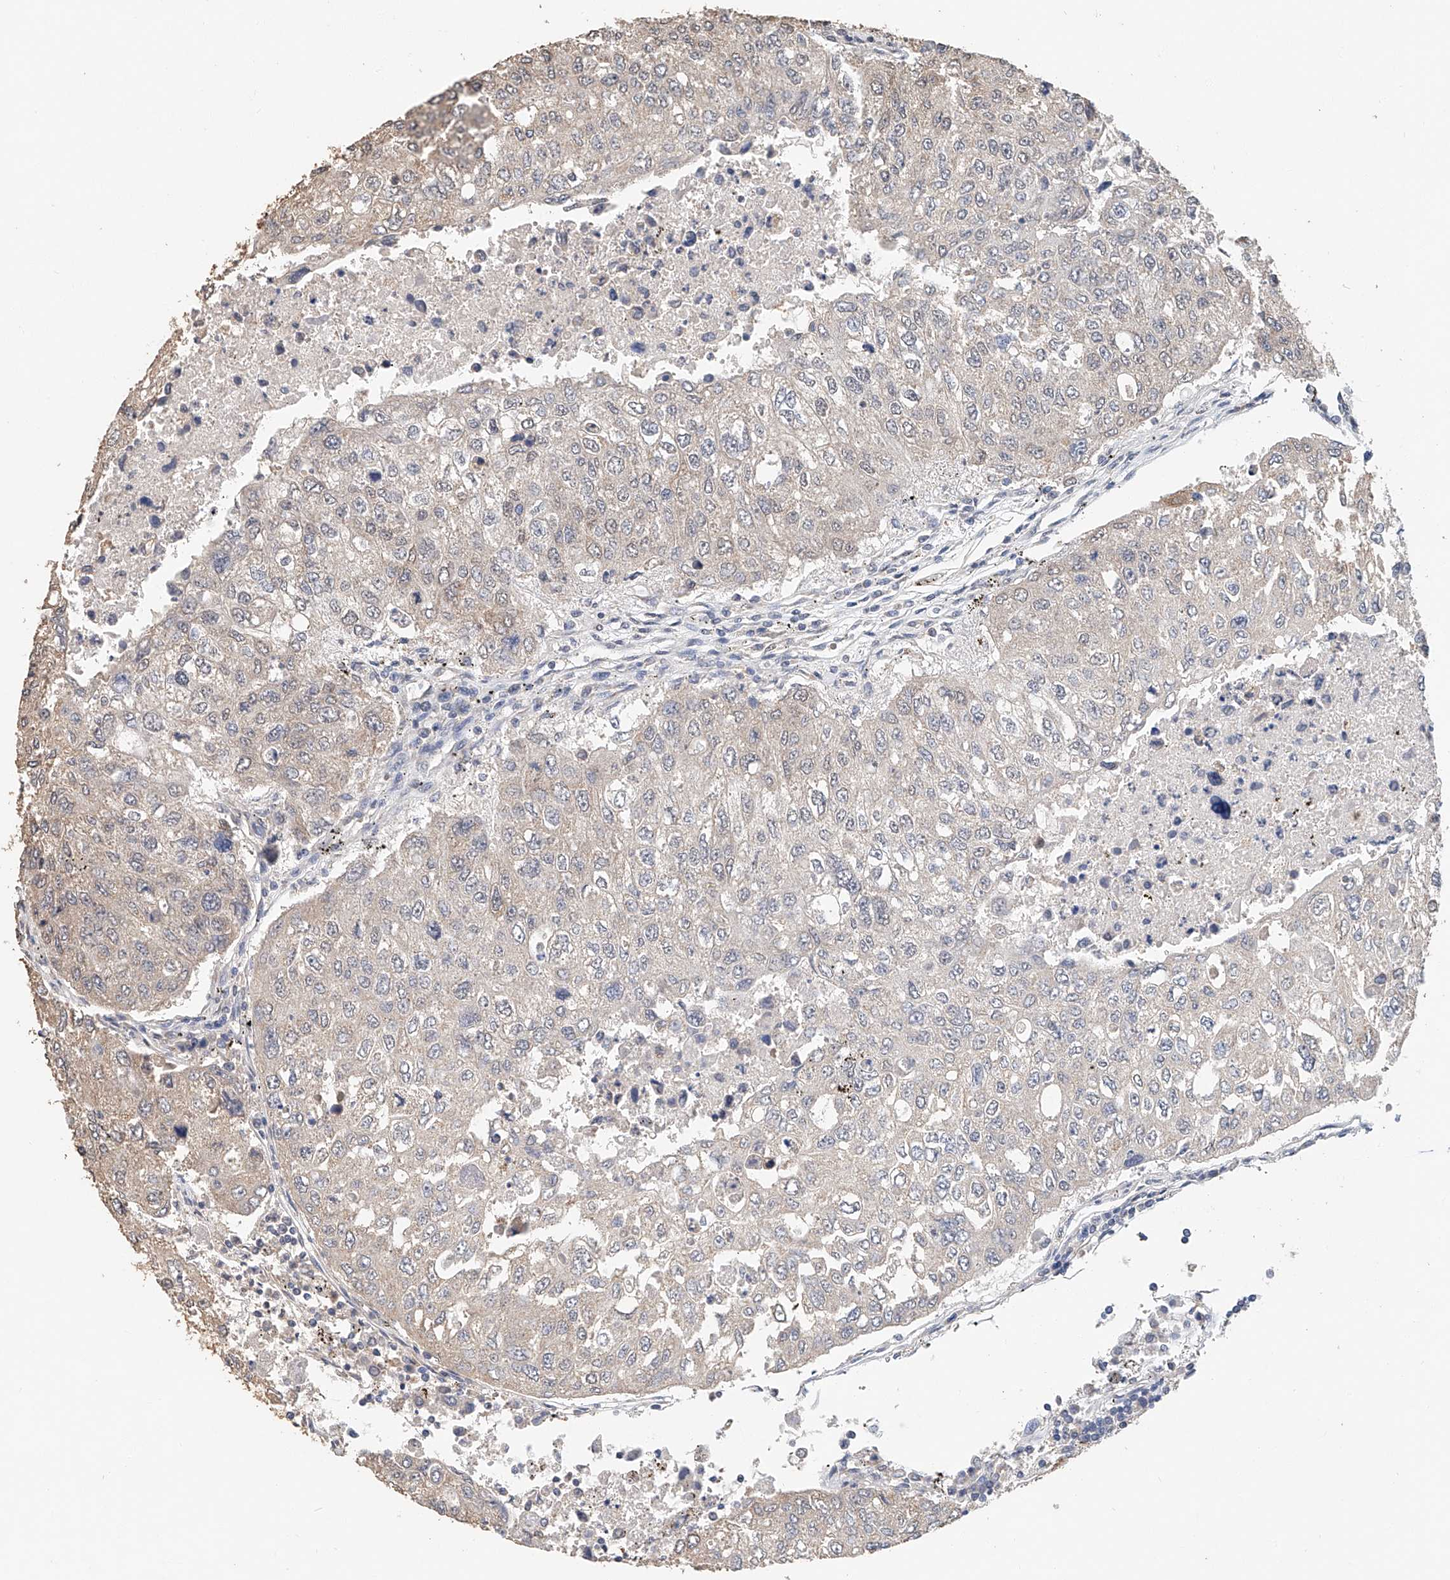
{"staining": {"intensity": "weak", "quantity": "<25%", "location": "cytoplasmic/membranous"}, "tissue": "urothelial cancer", "cell_type": "Tumor cells", "image_type": "cancer", "snomed": [{"axis": "morphology", "description": "Urothelial carcinoma, High grade"}, {"axis": "topography", "description": "Lymph node"}, {"axis": "topography", "description": "Urinary bladder"}], "caption": "Photomicrograph shows no significant protein expression in tumor cells of urothelial cancer.", "gene": "CERS4", "patient": {"sex": "male", "age": 51}}